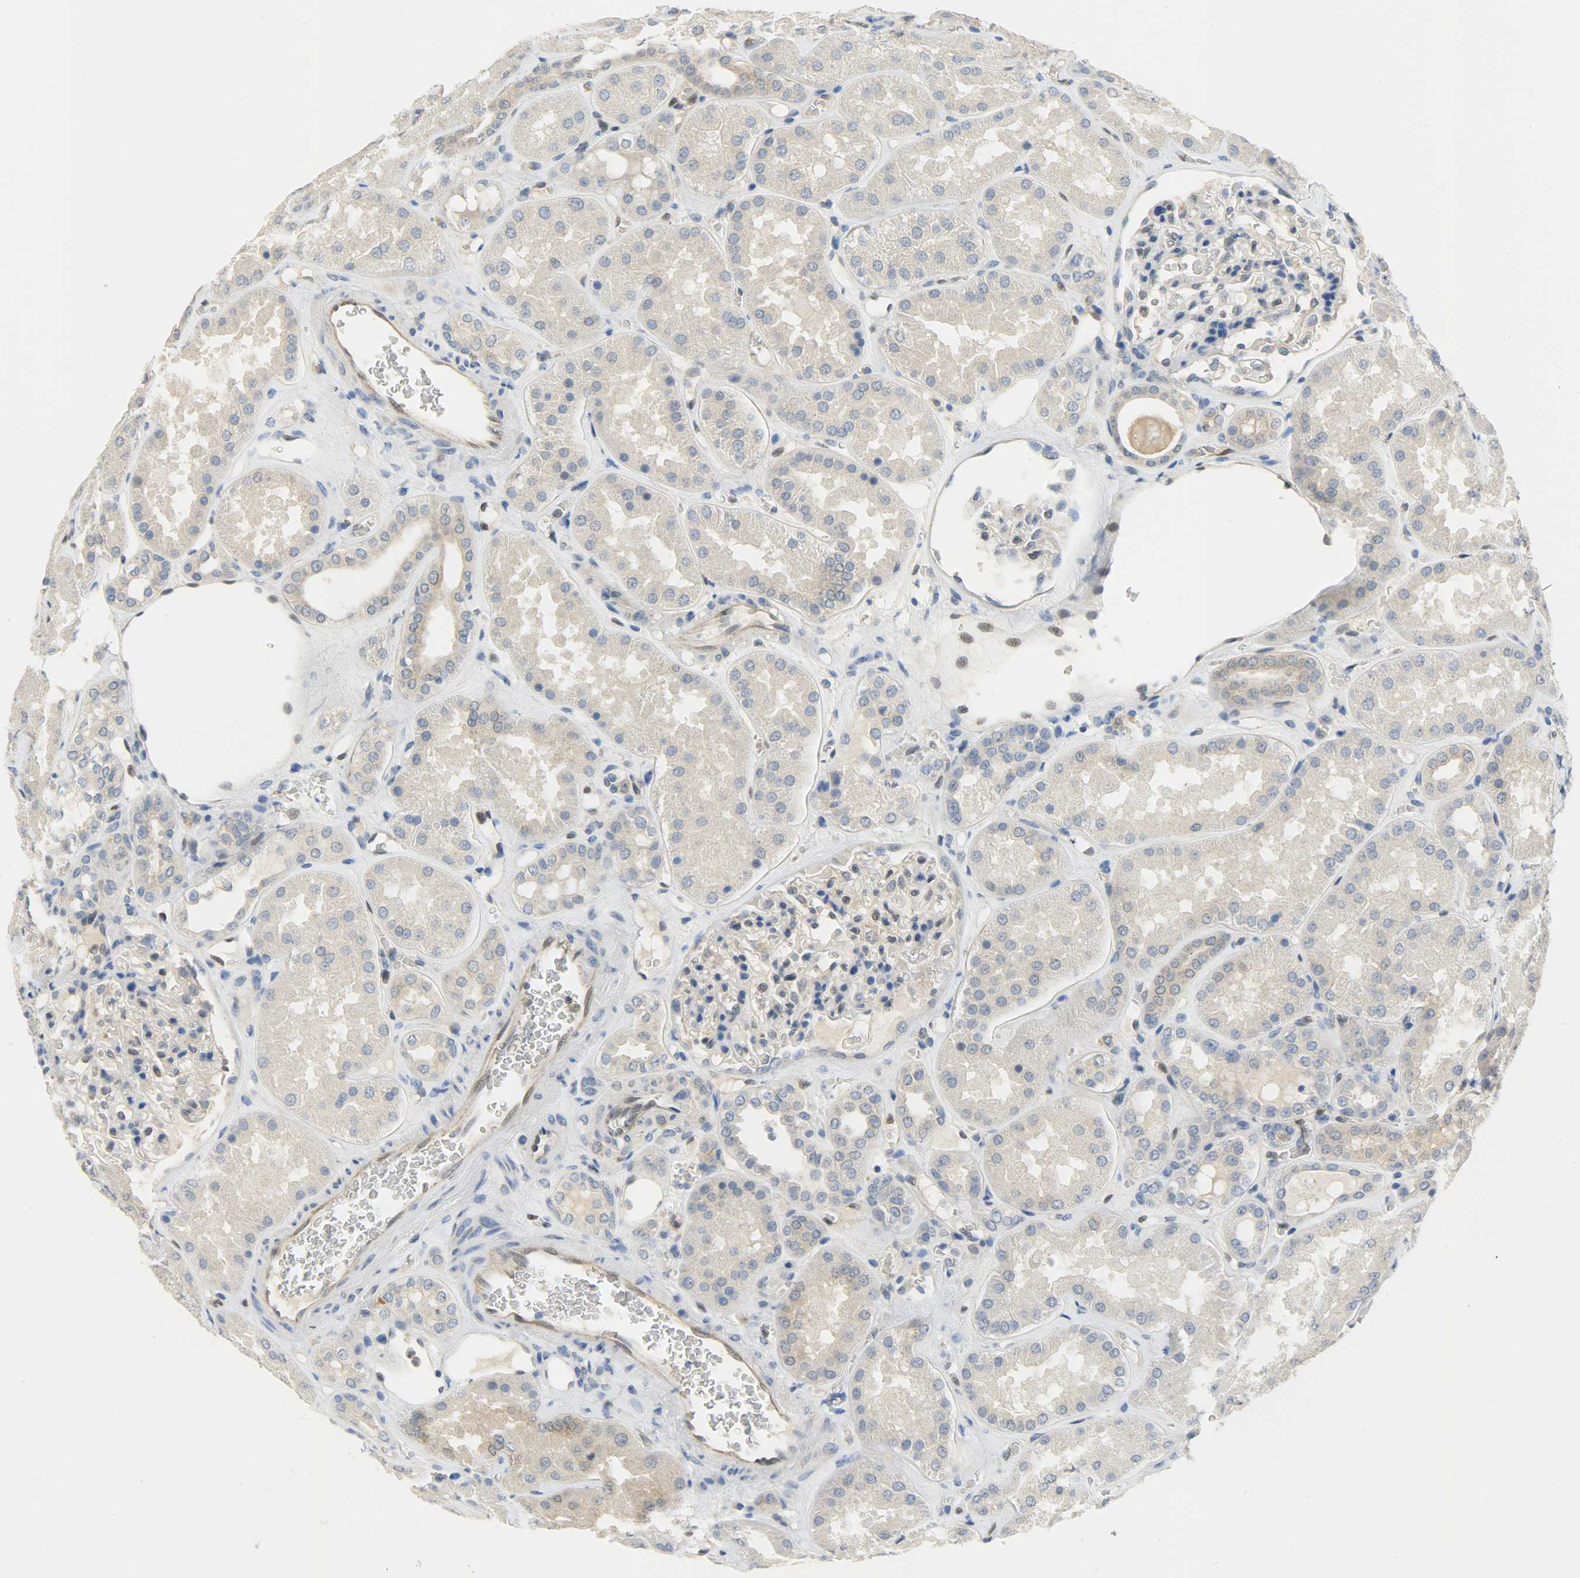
{"staining": {"intensity": "moderate", "quantity": "<25%", "location": "nuclear"}, "tissue": "kidney", "cell_type": "Cells in glomeruli", "image_type": "normal", "snomed": [{"axis": "morphology", "description": "Normal tissue, NOS"}, {"axis": "topography", "description": "Kidney"}], "caption": "Normal kidney exhibits moderate nuclear staining in about <25% of cells in glomeruli.", "gene": "FKBP1A", "patient": {"sex": "female", "age": 56}}